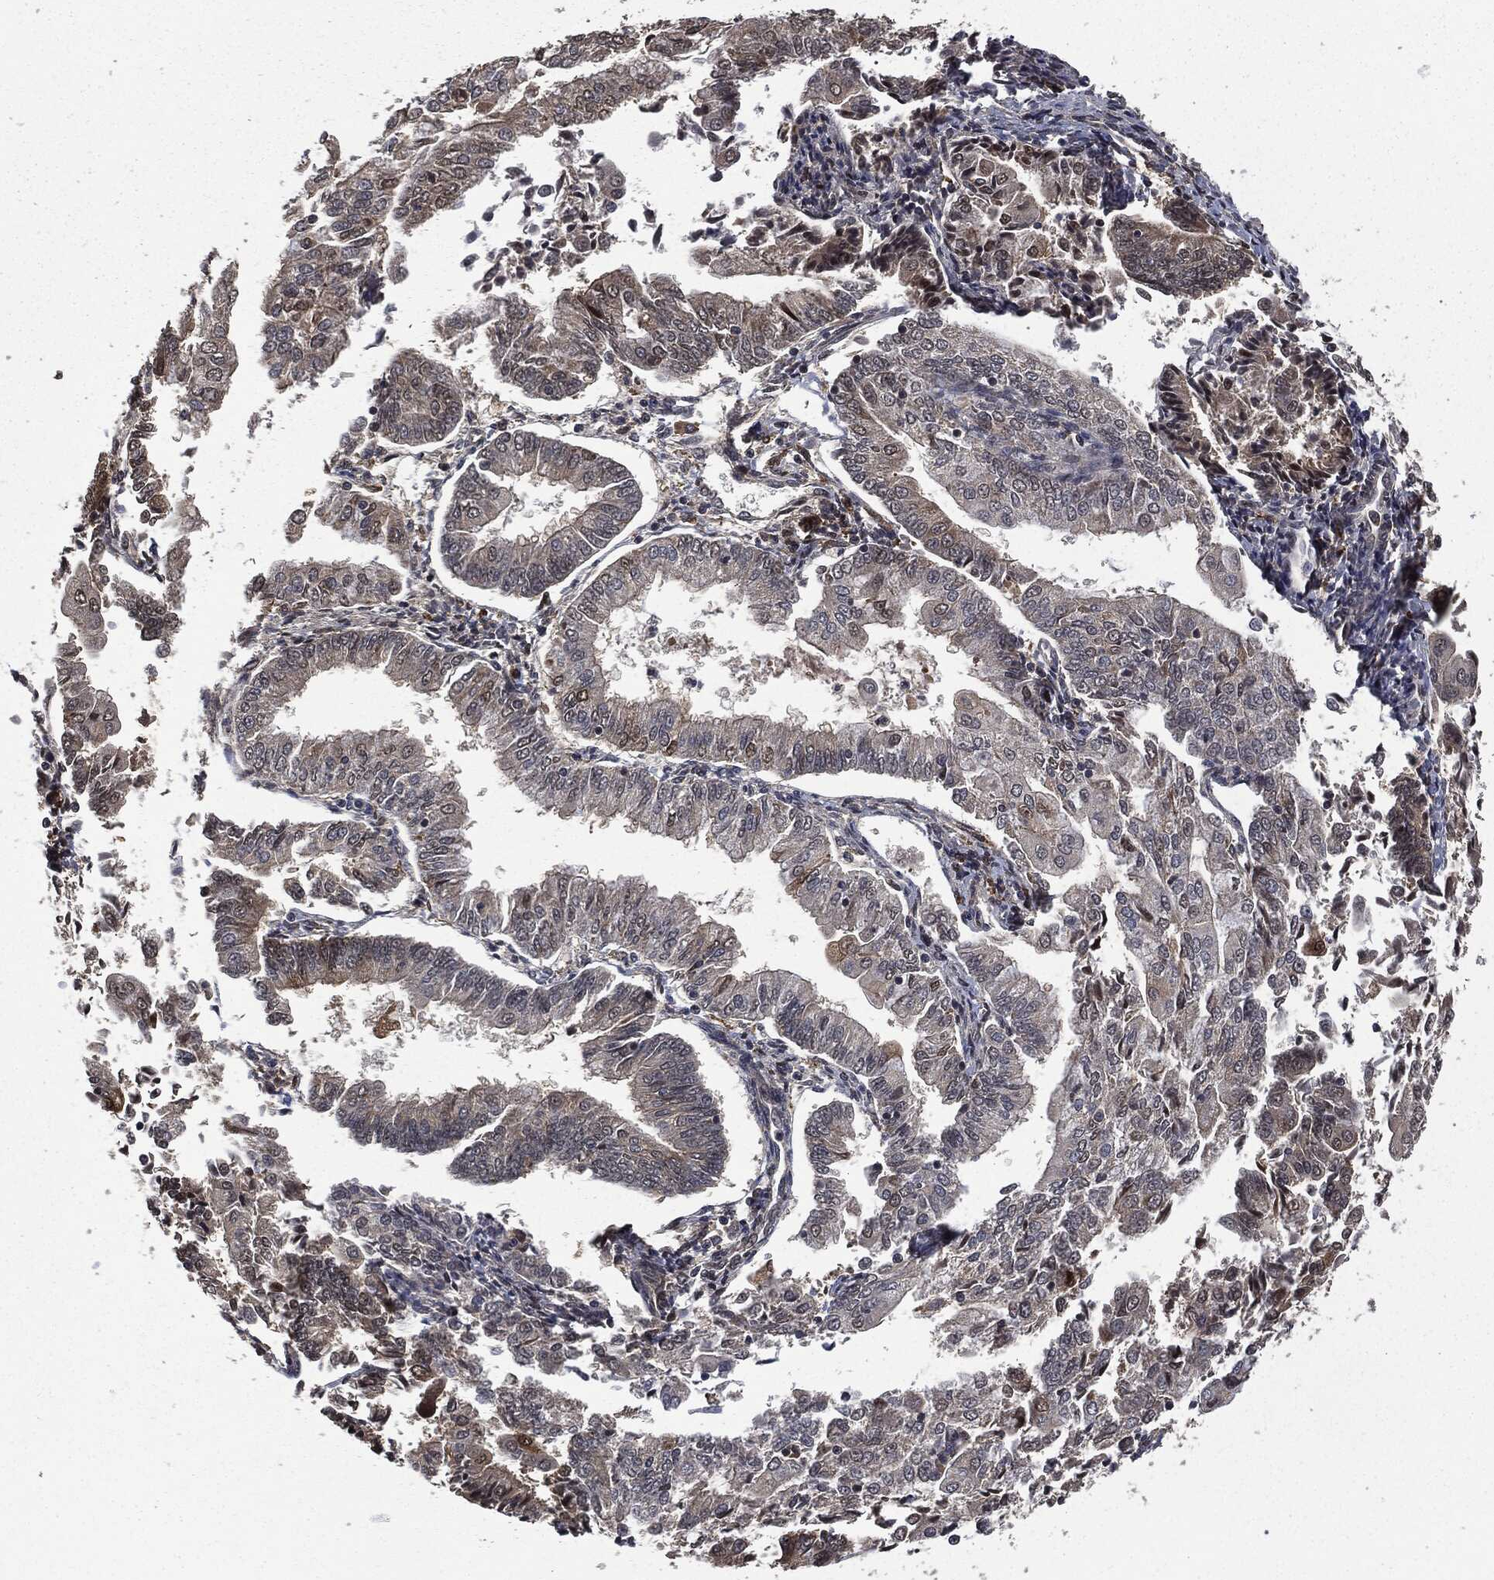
{"staining": {"intensity": "moderate", "quantity": "<25%", "location": "cytoplasmic/membranous"}, "tissue": "endometrial cancer", "cell_type": "Tumor cells", "image_type": "cancer", "snomed": [{"axis": "morphology", "description": "Adenocarcinoma, NOS"}, {"axis": "topography", "description": "Endometrium"}], "caption": "Endometrial adenocarcinoma stained with DAB immunohistochemistry reveals low levels of moderate cytoplasmic/membranous positivity in approximately <25% of tumor cells.", "gene": "CRABP2", "patient": {"sex": "female", "age": 56}}